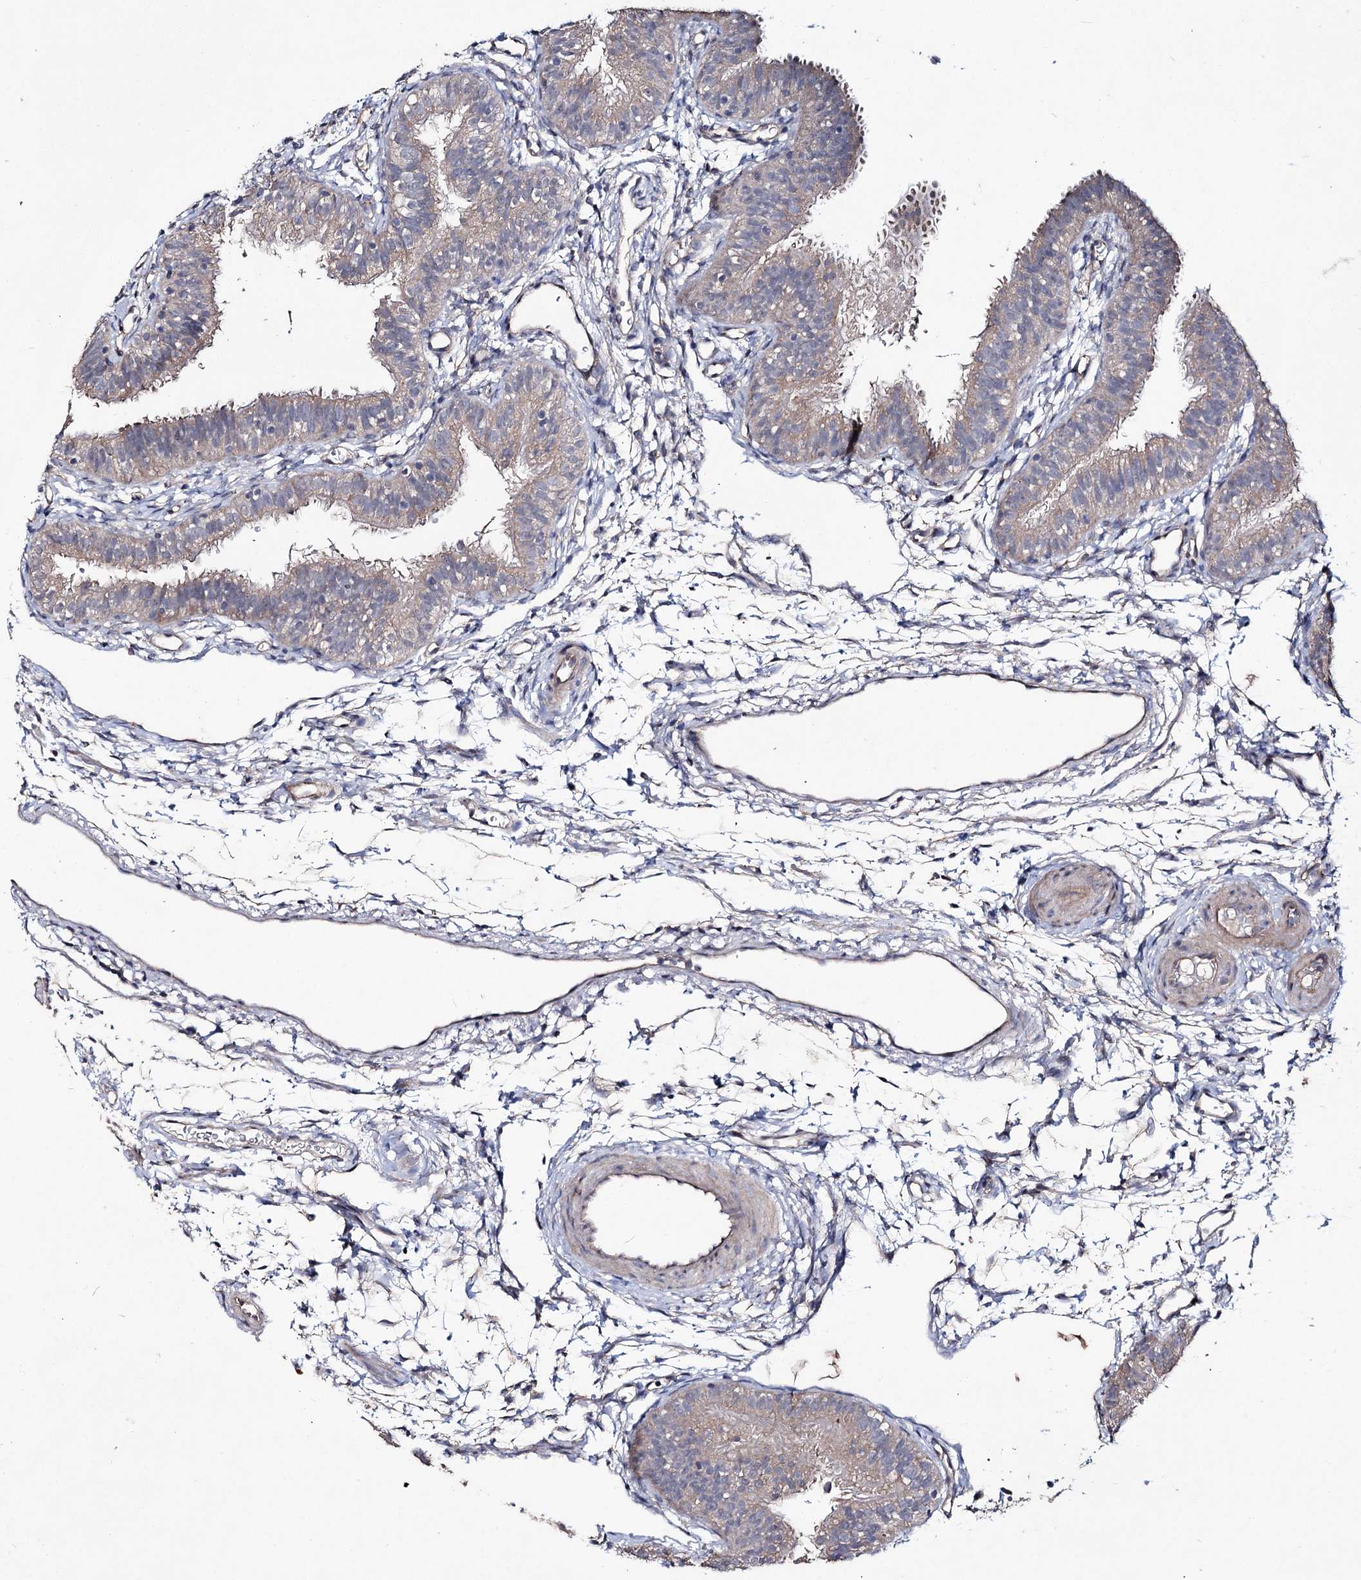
{"staining": {"intensity": "weak", "quantity": "<25%", "location": "cytoplasmic/membranous"}, "tissue": "fallopian tube", "cell_type": "Glandular cells", "image_type": "normal", "snomed": [{"axis": "morphology", "description": "Normal tissue, NOS"}, {"axis": "topography", "description": "Fallopian tube"}], "caption": "The image reveals no staining of glandular cells in normal fallopian tube. (Brightfield microscopy of DAB IHC at high magnification).", "gene": "SEMA4G", "patient": {"sex": "female", "age": 35}}